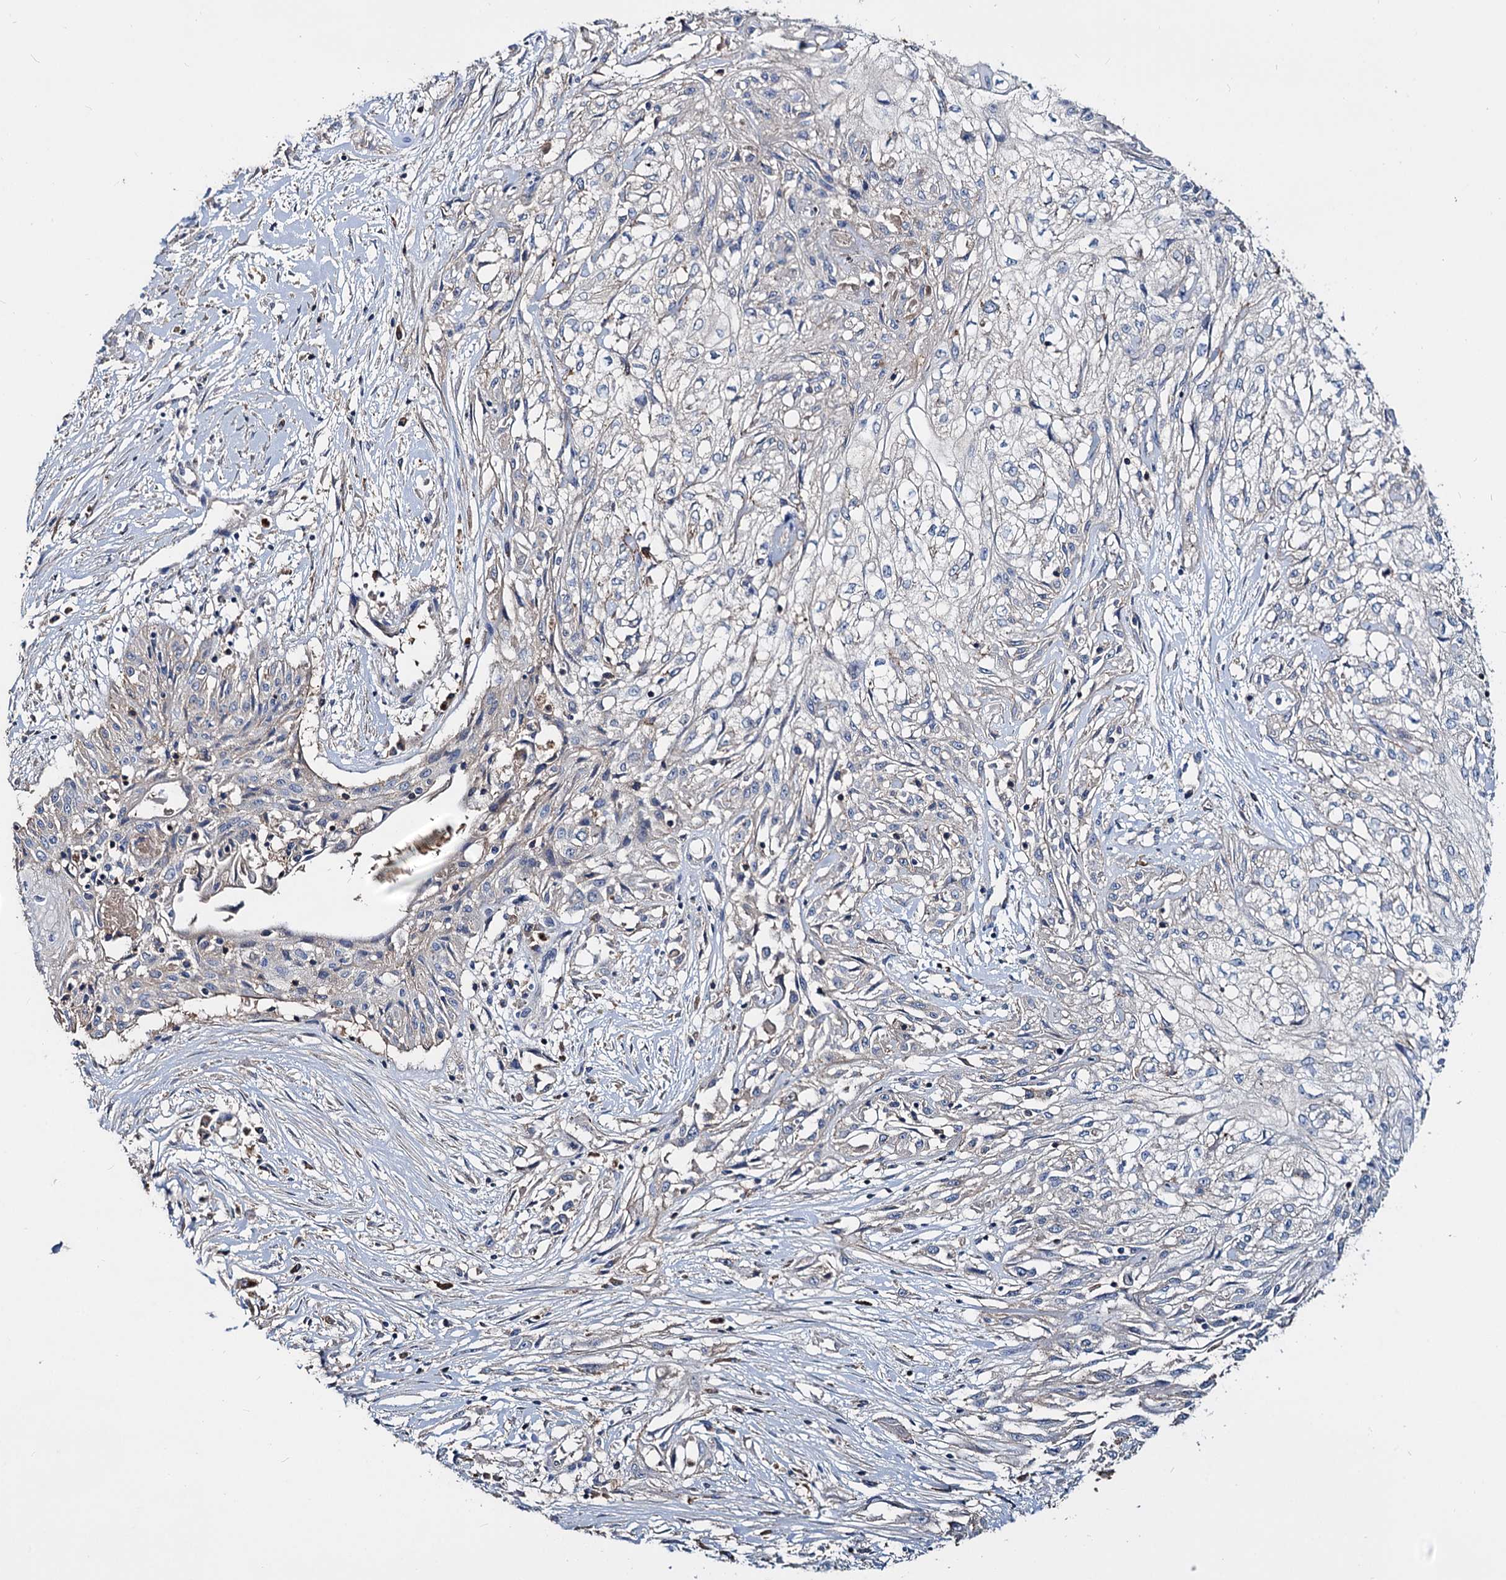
{"staining": {"intensity": "negative", "quantity": "none", "location": "none"}, "tissue": "skin cancer", "cell_type": "Tumor cells", "image_type": "cancer", "snomed": [{"axis": "morphology", "description": "Squamous cell carcinoma, NOS"}, {"axis": "morphology", "description": "Squamous cell carcinoma, metastatic, NOS"}, {"axis": "topography", "description": "Skin"}, {"axis": "topography", "description": "Lymph node"}], "caption": "Skin cancer (metastatic squamous cell carcinoma) was stained to show a protein in brown. There is no significant expression in tumor cells. (Brightfield microscopy of DAB IHC at high magnification).", "gene": "ACY3", "patient": {"sex": "male", "age": 75}}